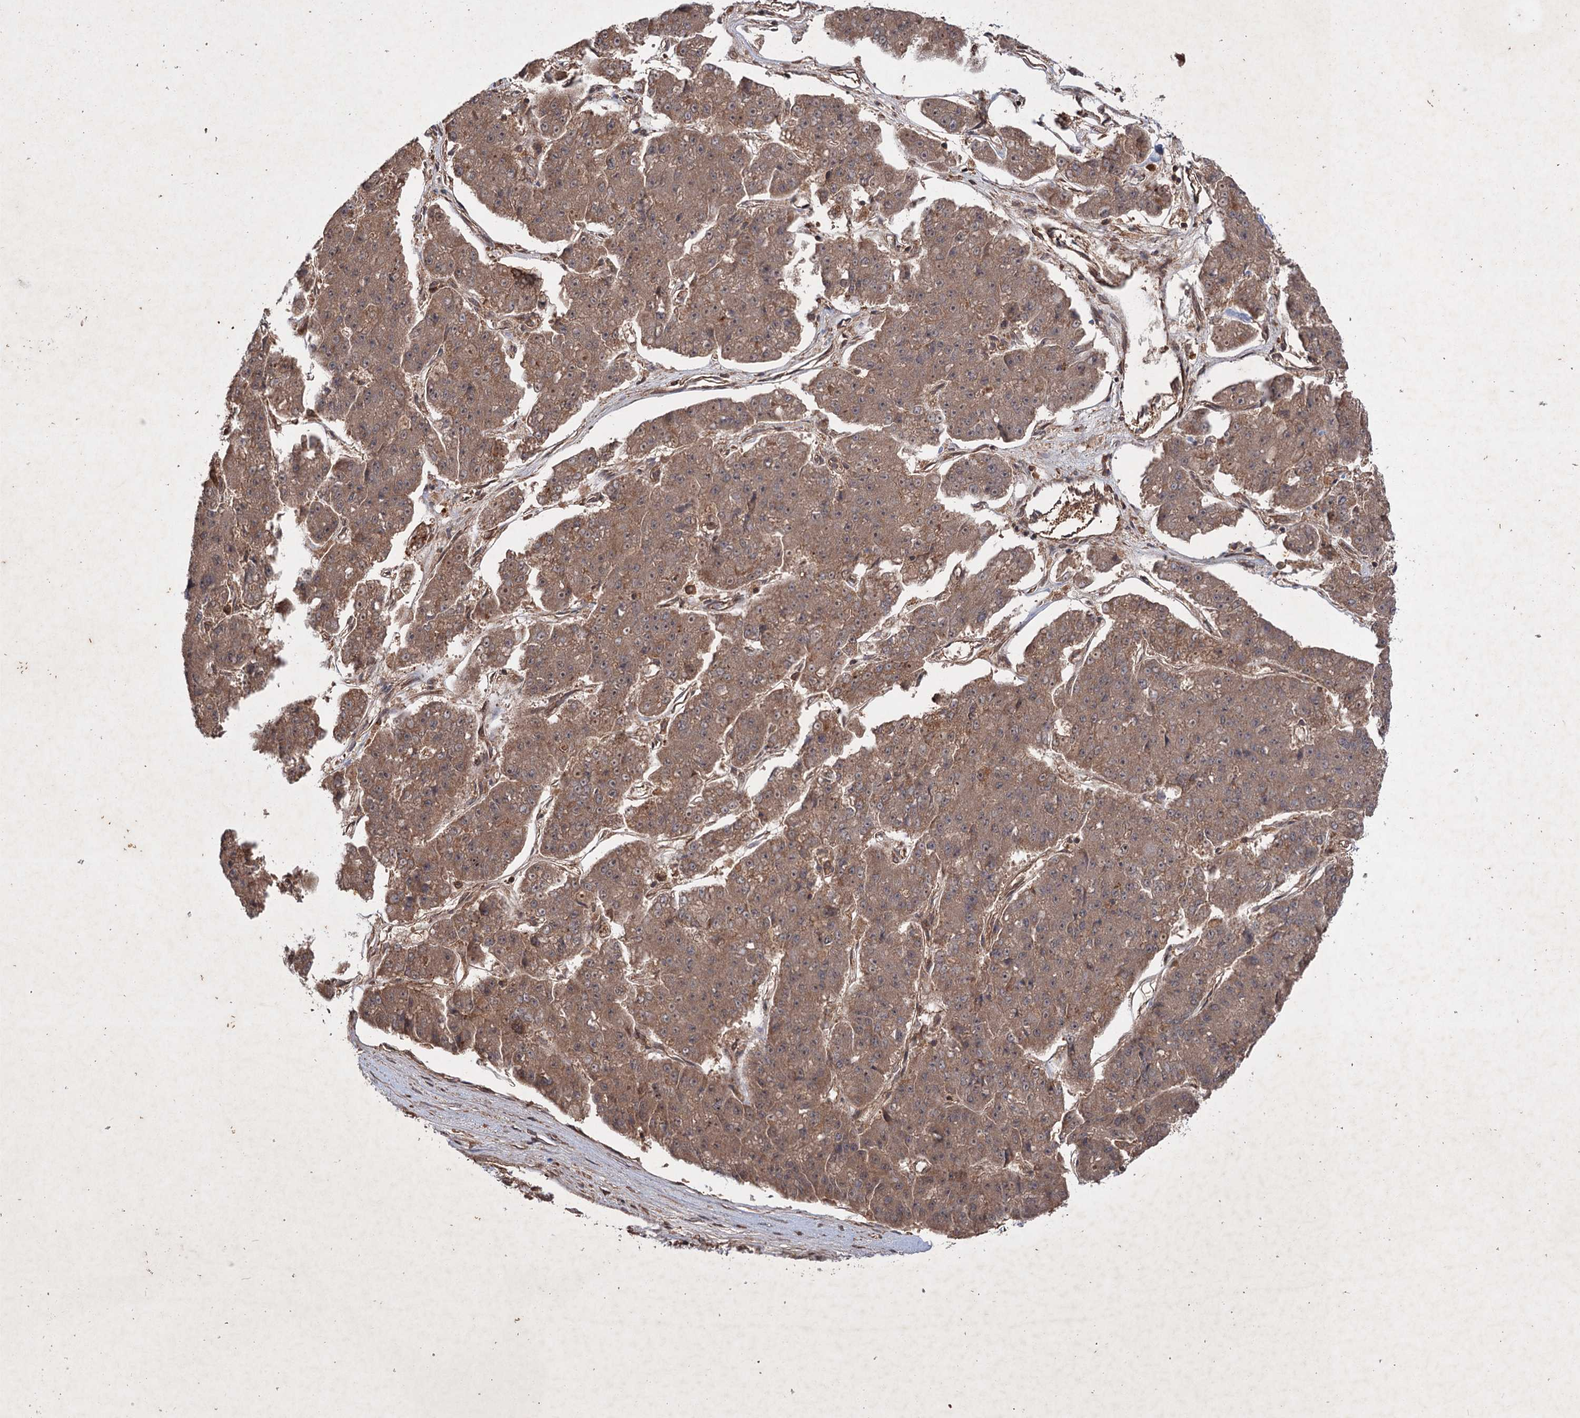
{"staining": {"intensity": "moderate", "quantity": ">75%", "location": "cytoplasmic/membranous"}, "tissue": "pancreatic cancer", "cell_type": "Tumor cells", "image_type": "cancer", "snomed": [{"axis": "morphology", "description": "Adenocarcinoma, NOS"}, {"axis": "topography", "description": "Pancreas"}], "caption": "An immunohistochemistry photomicrograph of tumor tissue is shown. Protein staining in brown shows moderate cytoplasmic/membranous positivity in pancreatic cancer (adenocarcinoma) within tumor cells.", "gene": "ADK", "patient": {"sex": "male", "age": 50}}